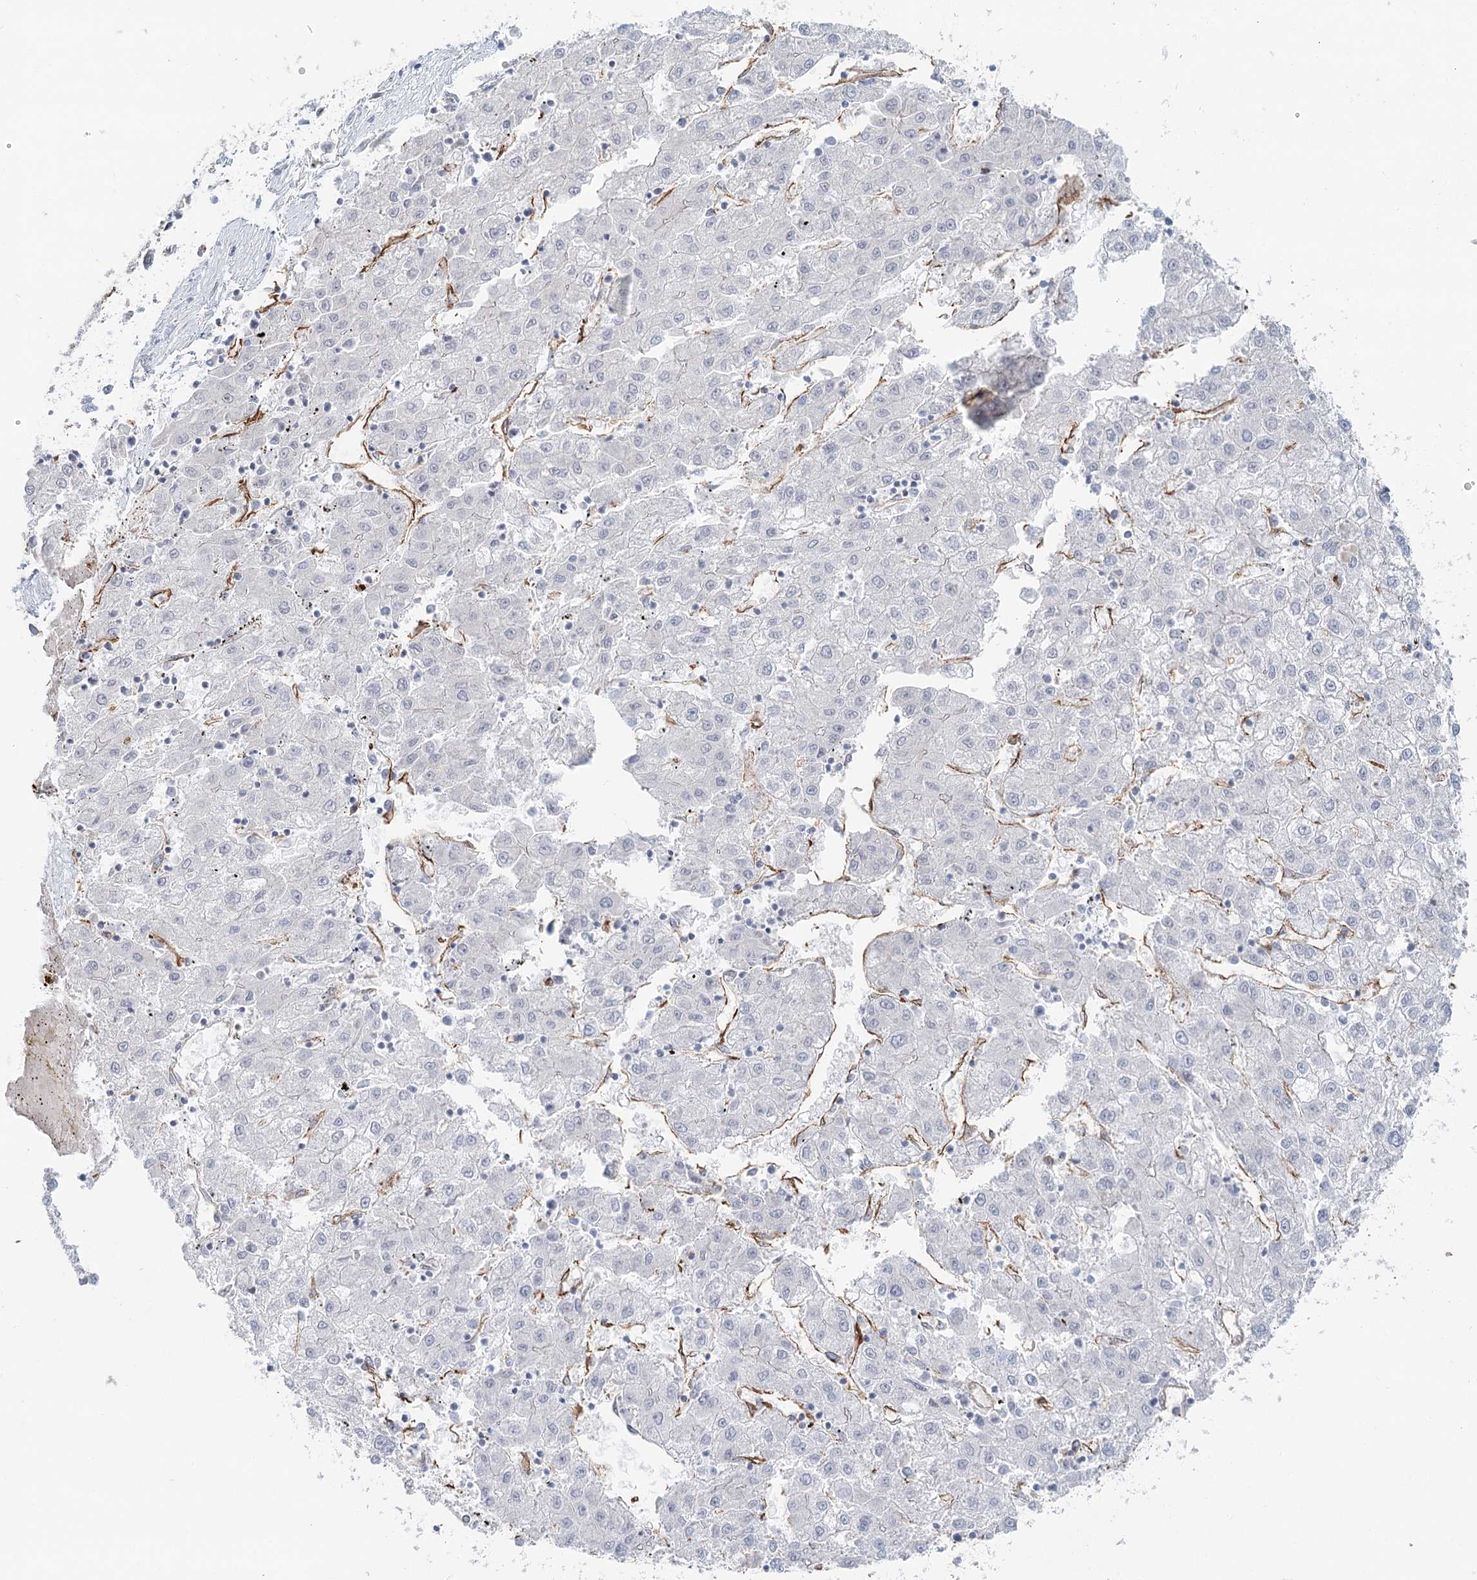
{"staining": {"intensity": "weak", "quantity": "<25%", "location": "cytoplasmic/membranous"}, "tissue": "liver cancer", "cell_type": "Tumor cells", "image_type": "cancer", "snomed": [{"axis": "morphology", "description": "Carcinoma, Hepatocellular, NOS"}, {"axis": "topography", "description": "Liver"}], "caption": "Liver hepatocellular carcinoma stained for a protein using immunohistochemistry (IHC) demonstrates no staining tumor cells.", "gene": "ZFYVE28", "patient": {"sex": "male", "age": 72}}